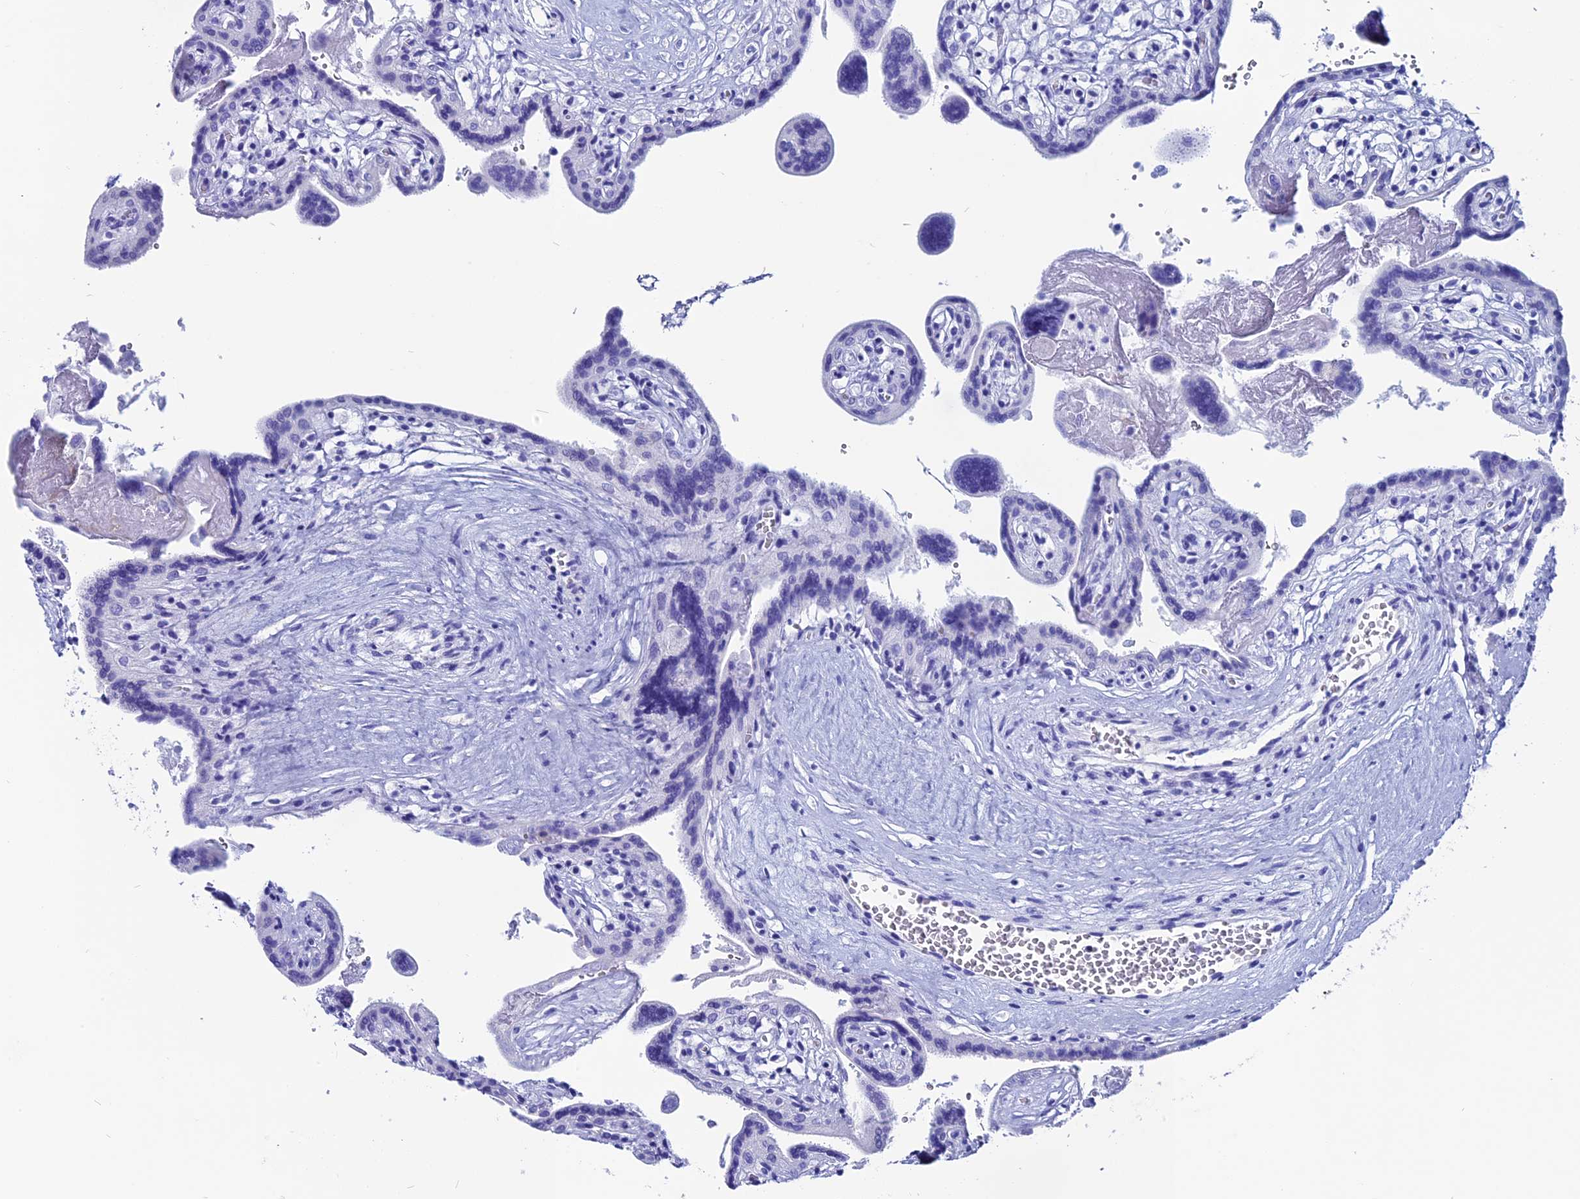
{"staining": {"intensity": "negative", "quantity": "none", "location": "none"}, "tissue": "placenta", "cell_type": "Trophoblastic cells", "image_type": "normal", "snomed": [{"axis": "morphology", "description": "Normal tissue, NOS"}, {"axis": "topography", "description": "Placenta"}], "caption": "Placenta was stained to show a protein in brown. There is no significant positivity in trophoblastic cells. (DAB (3,3'-diaminobenzidine) IHC with hematoxylin counter stain).", "gene": "ANKRD29", "patient": {"sex": "female", "age": 37}}